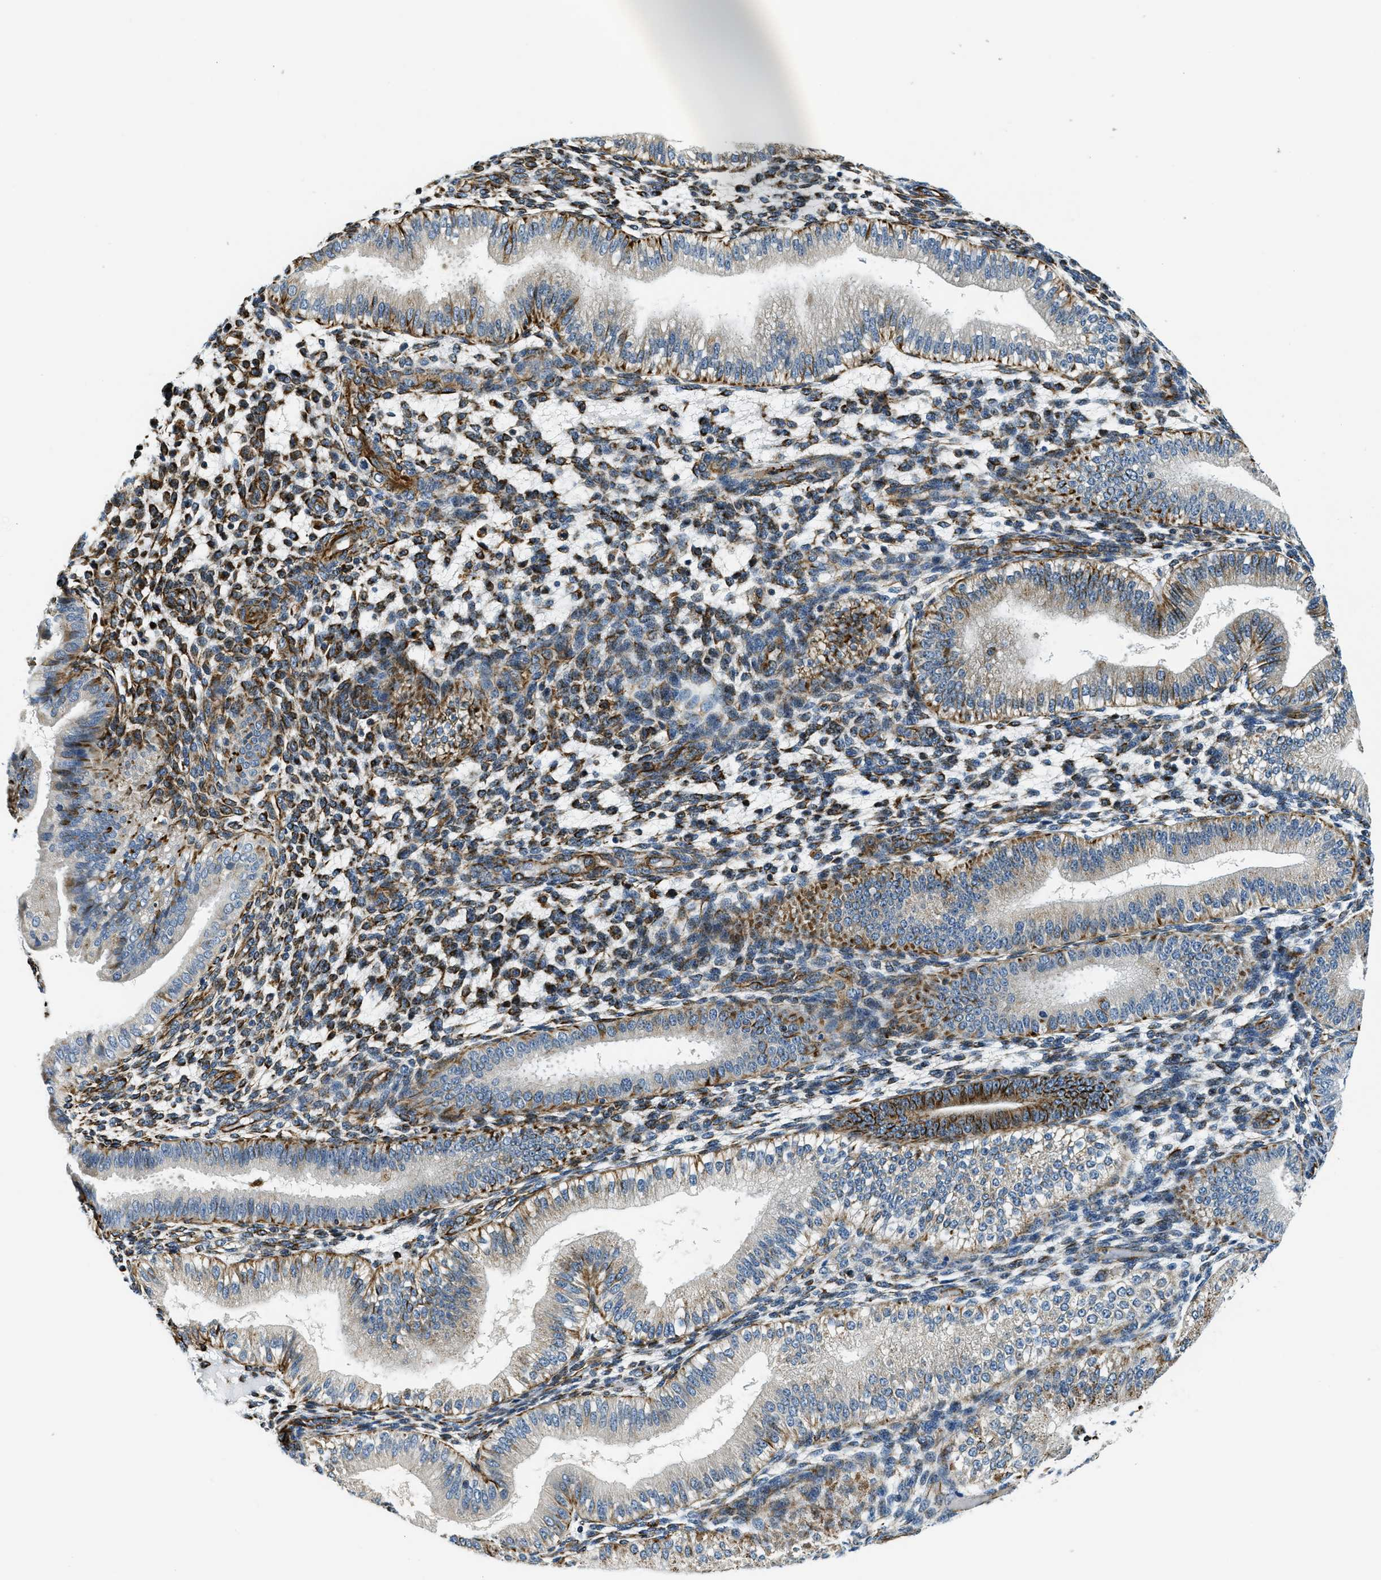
{"staining": {"intensity": "moderate", "quantity": "25%-75%", "location": "cytoplasmic/membranous"}, "tissue": "endometrium", "cell_type": "Cells in endometrial stroma", "image_type": "normal", "snomed": [{"axis": "morphology", "description": "Normal tissue, NOS"}, {"axis": "topography", "description": "Endometrium"}], "caption": "IHC (DAB (3,3'-diaminobenzidine)) staining of unremarkable human endometrium reveals moderate cytoplasmic/membranous protein staining in approximately 25%-75% of cells in endometrial stroma.", "gene": "GNS", "patient": {"sex": "female", "age": 39}}